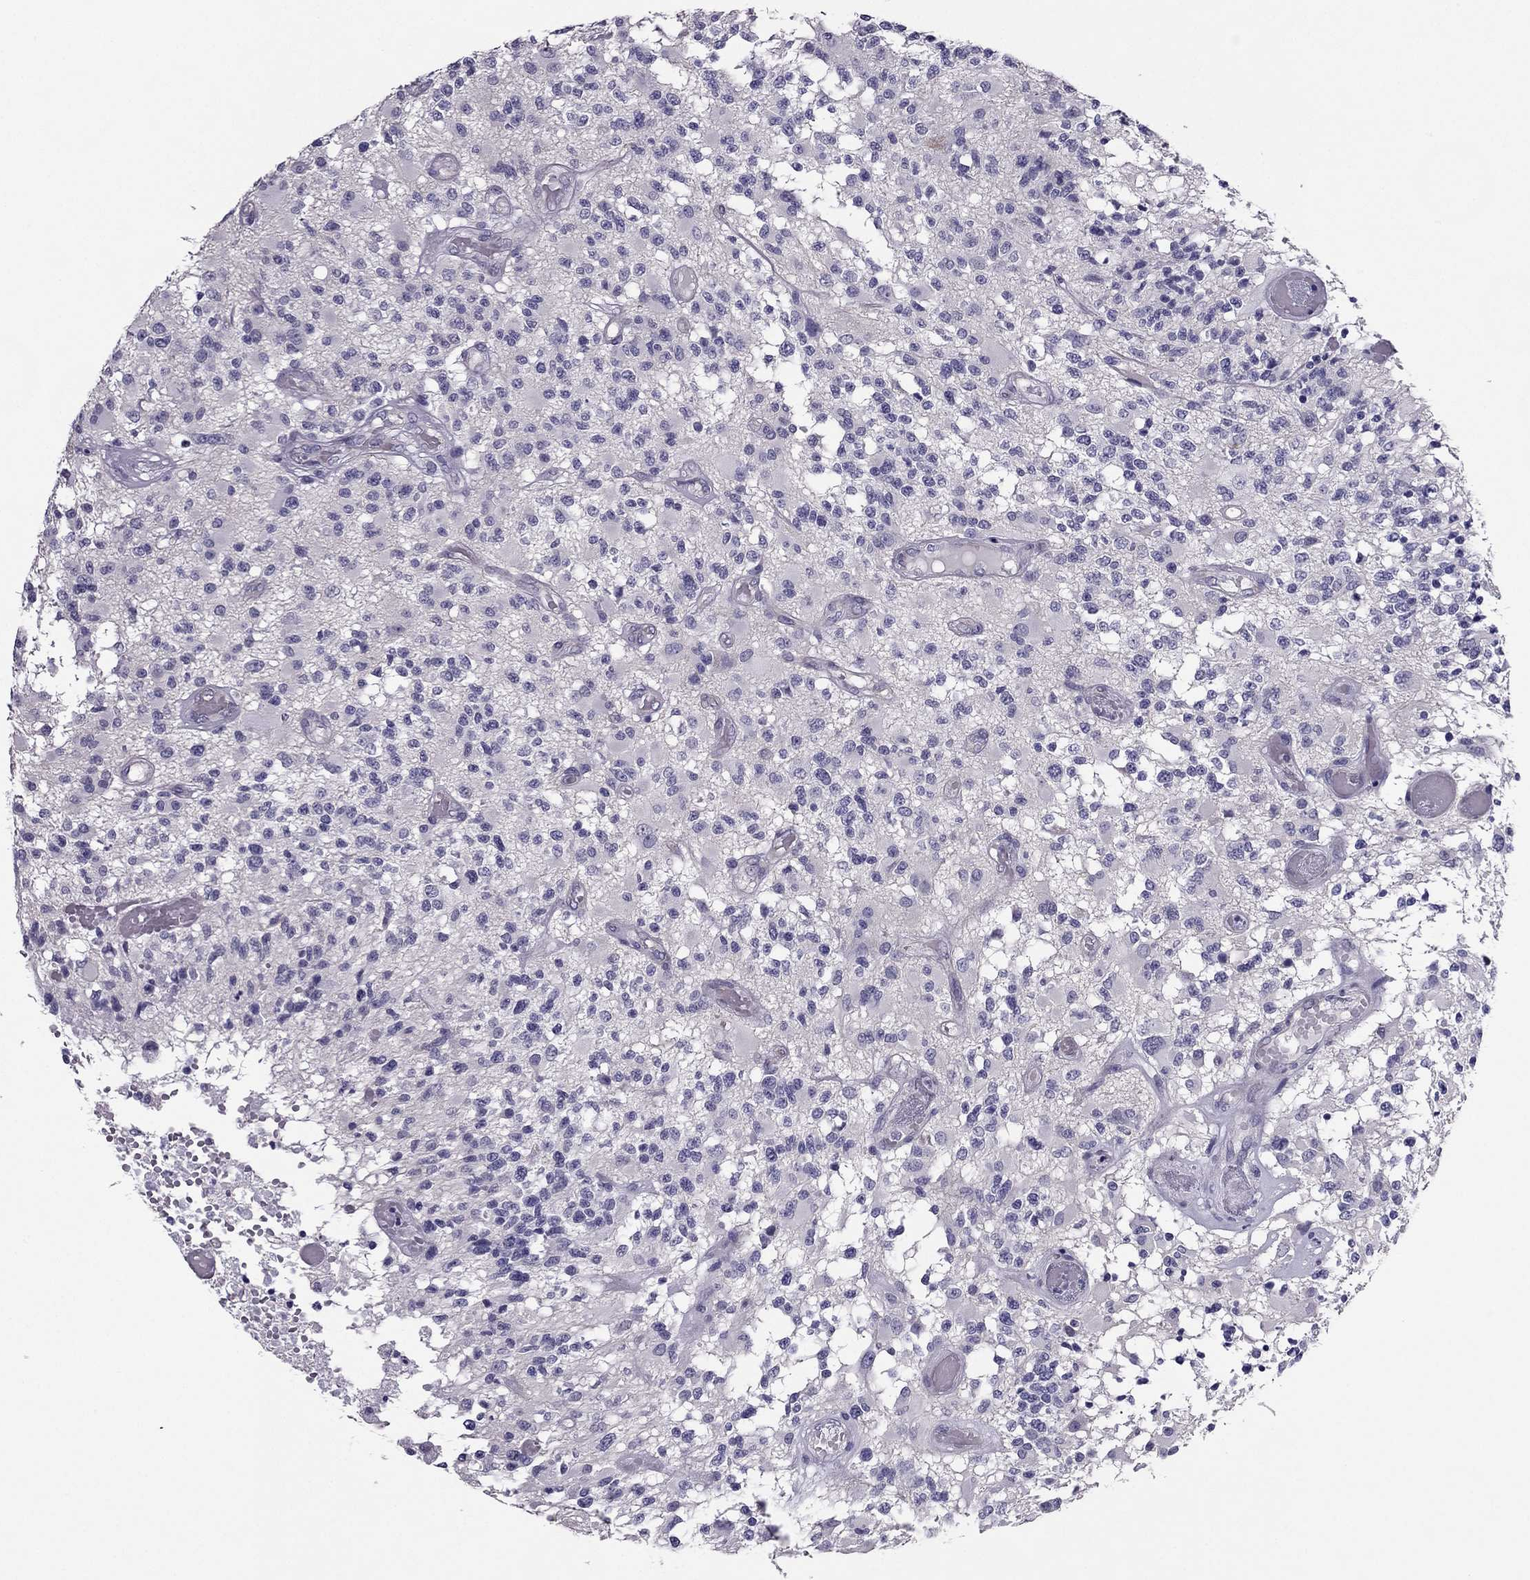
{"staining": {"intensity": "negative", "quantity": "none", "location": "none"}, "tissue": "glioma", "cell_type": "Tumor cells", "image_type": "cancer", "snomed": [{"axis": "morphology", "description": "Glioma, malignant, High grade"}, {"axis": "topography", "description": "Brain"}], "caption": "Immunohistochemistry of human malignant glioma (high-grade) demonstrates no positivity in tumor cells.", "gene": "PDE6A", "patient": {"sex": "female", "age": 63}}